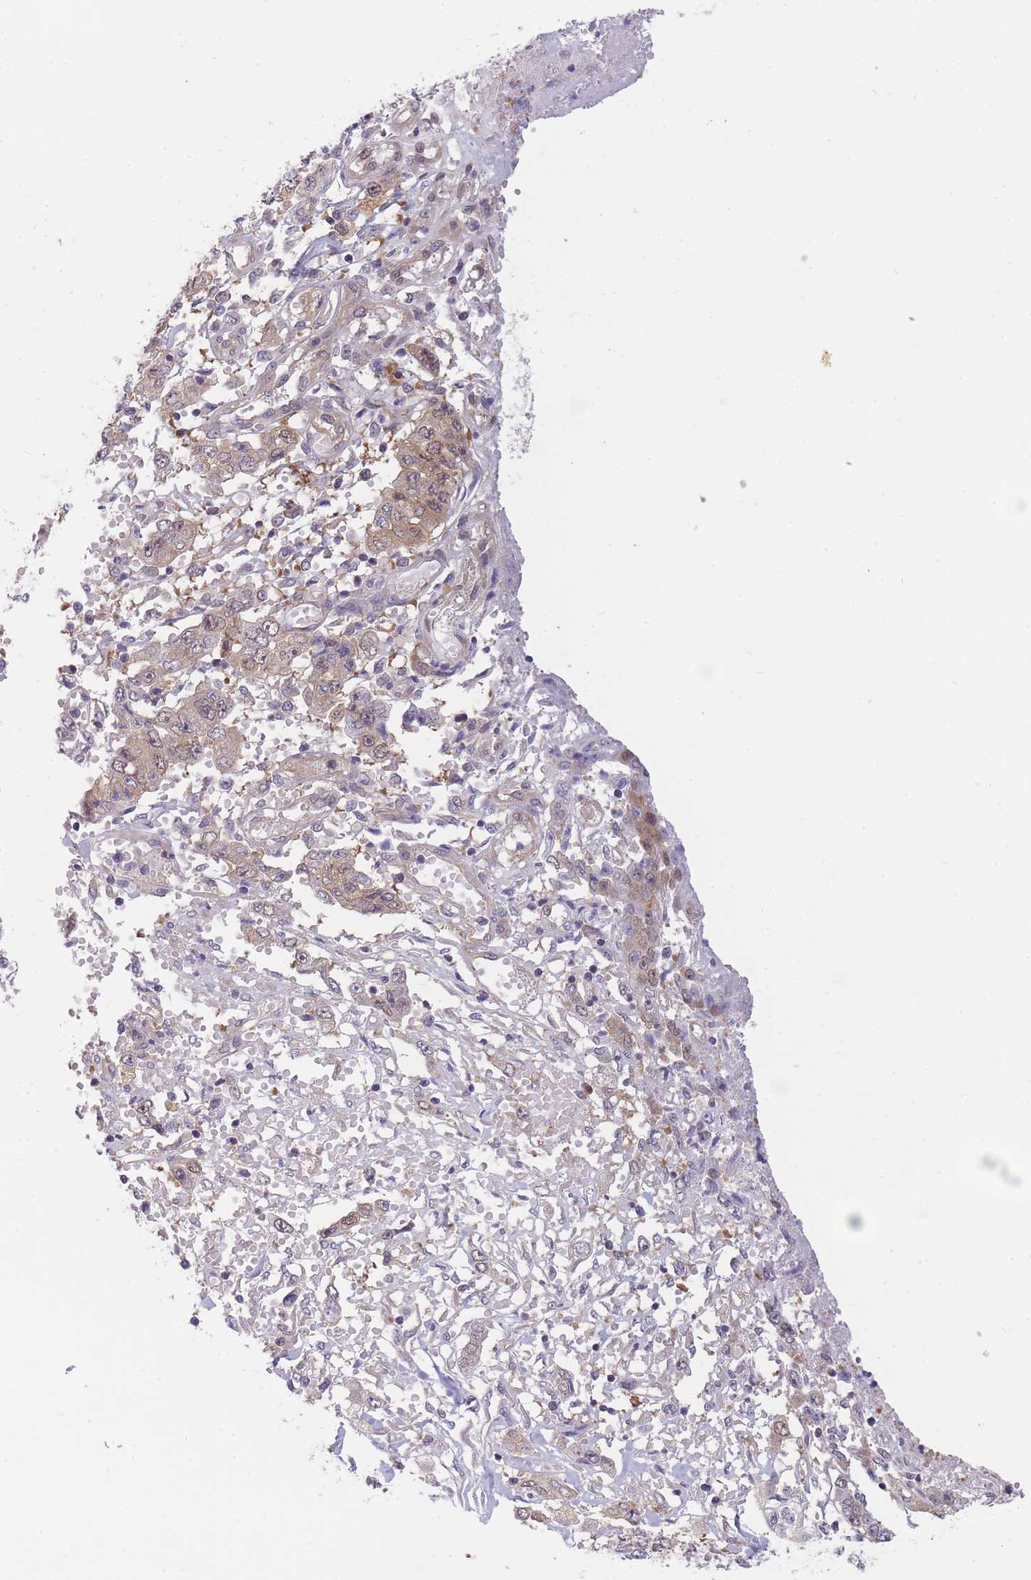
{"staining": {"intensity": "weak", "quantity": ">75%", "location": "cytoplasmic/membranous"}, "tissue": "stomach cancer", "cell_type": "Tumor cells", "image_type": "cancer", "snomed": [{"axis": "morphology", "description": "Adenocarcinoma, NOS"}, {"axis": "topography", "description": "Stomach, upper"}], "caption": "Human adenocarcinoma (stomach) stained for a protein (brown) shows weak cytoplasmic/membranous positive staining in about >75% of tumor cells.", "gene": "PFDN6", "patient": {"sex": "male", "age": 62}}